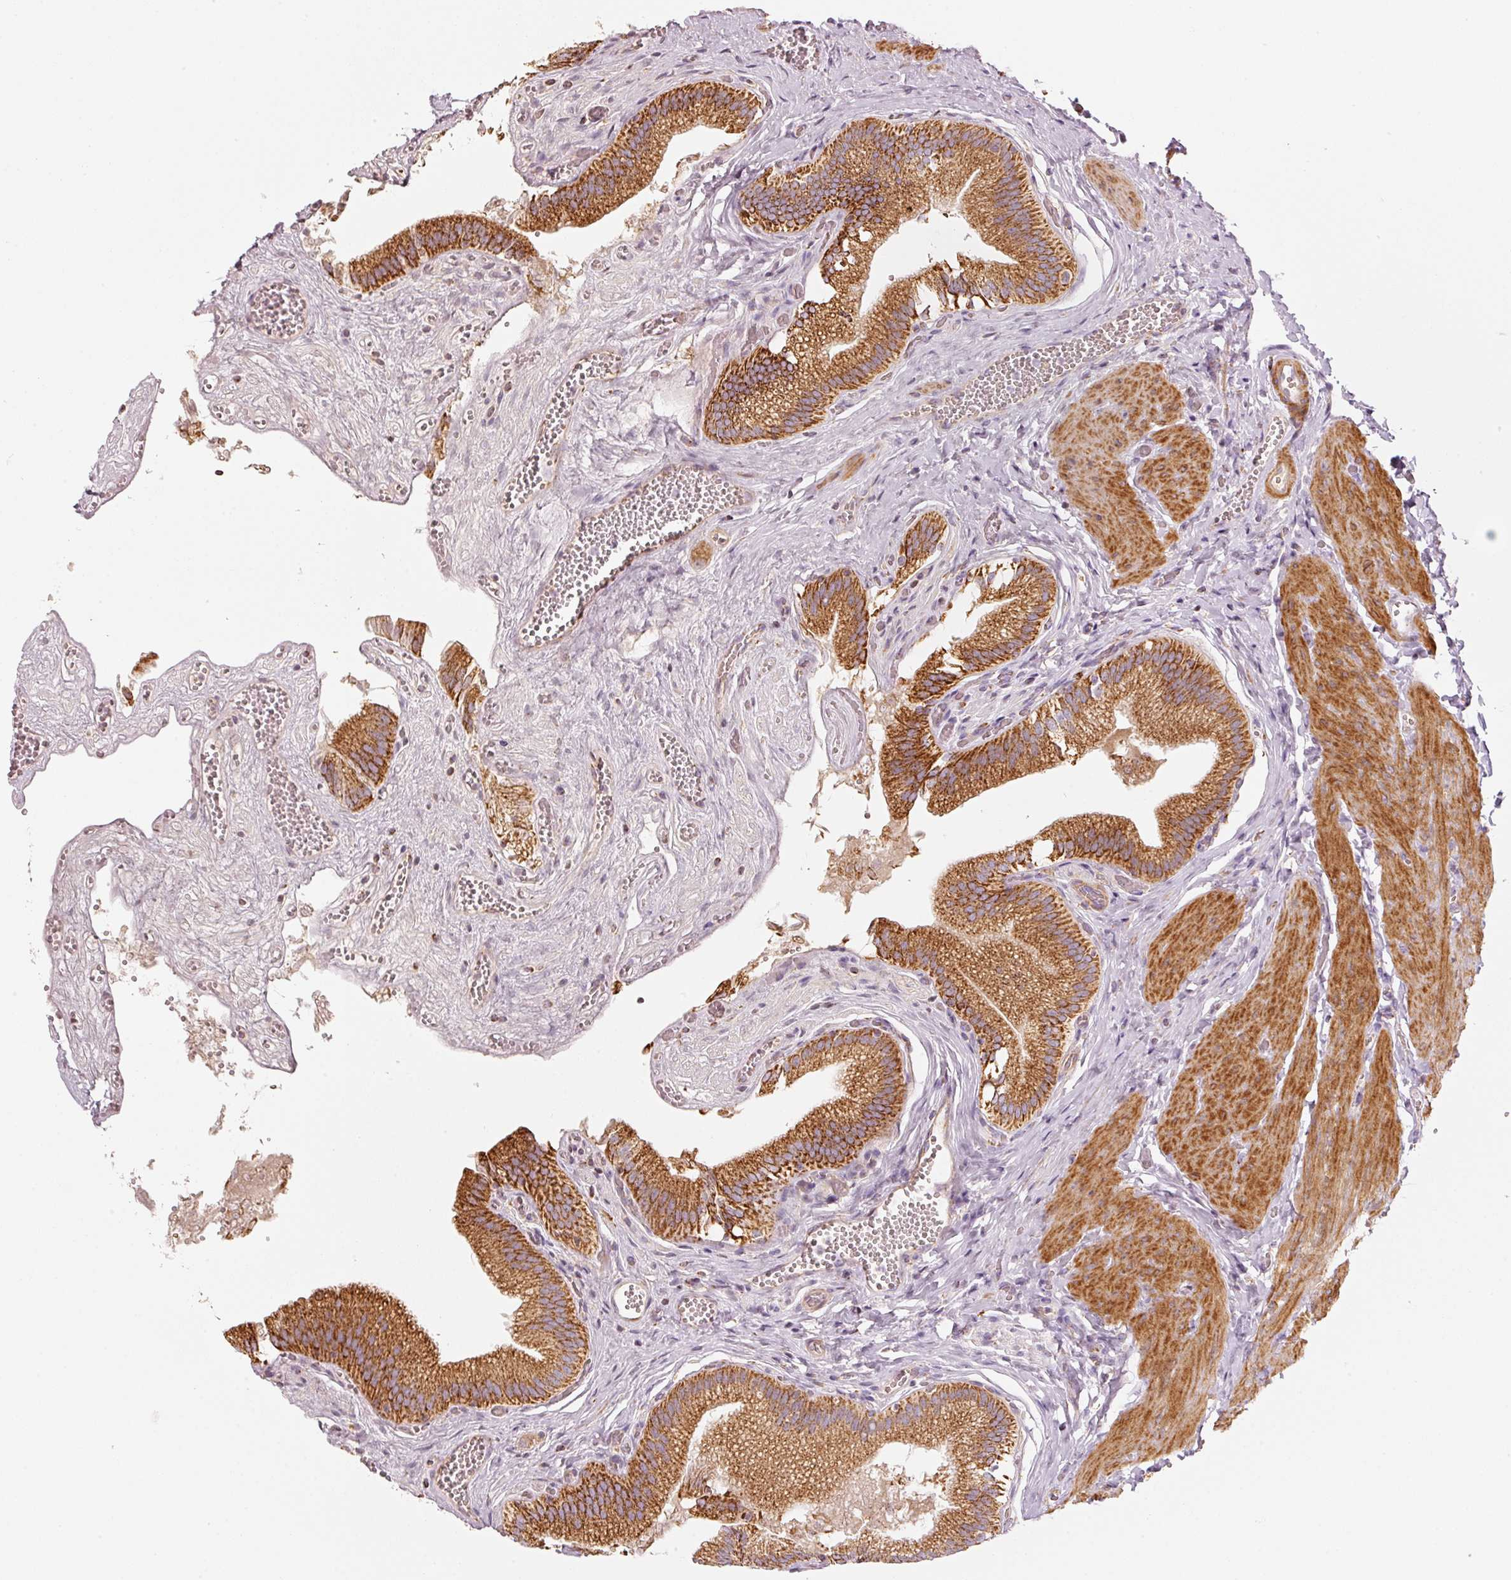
{"staining": {"intensity": "strong", "quantity": ">75%", "location": "cytoplasmic/membranous"}, "tissue": "gallbladder", "cell_type": "Glandular cells", "image_type": "normal", "snomed": [{"axis": "morphology", "description": "Normal tissue, NOS"}, {"axis": "topography", "description": "Gallbladder"}, {"axis": "topography", "description": "Peripheral nerve tissue"}], "caption": "Gallbladder stained with immunohistochemistry (IHC) exhibits strong cytoplasmic/membranous staining in about >75% of glandular cells. The staining was performed using DAB to visualize the protein expression in brown, while the nuclei were stained in blue with hematoxylin (Magnification: 20x).", "gene": "C17orf98", "patient": {"sex": "male", "age": 17}}